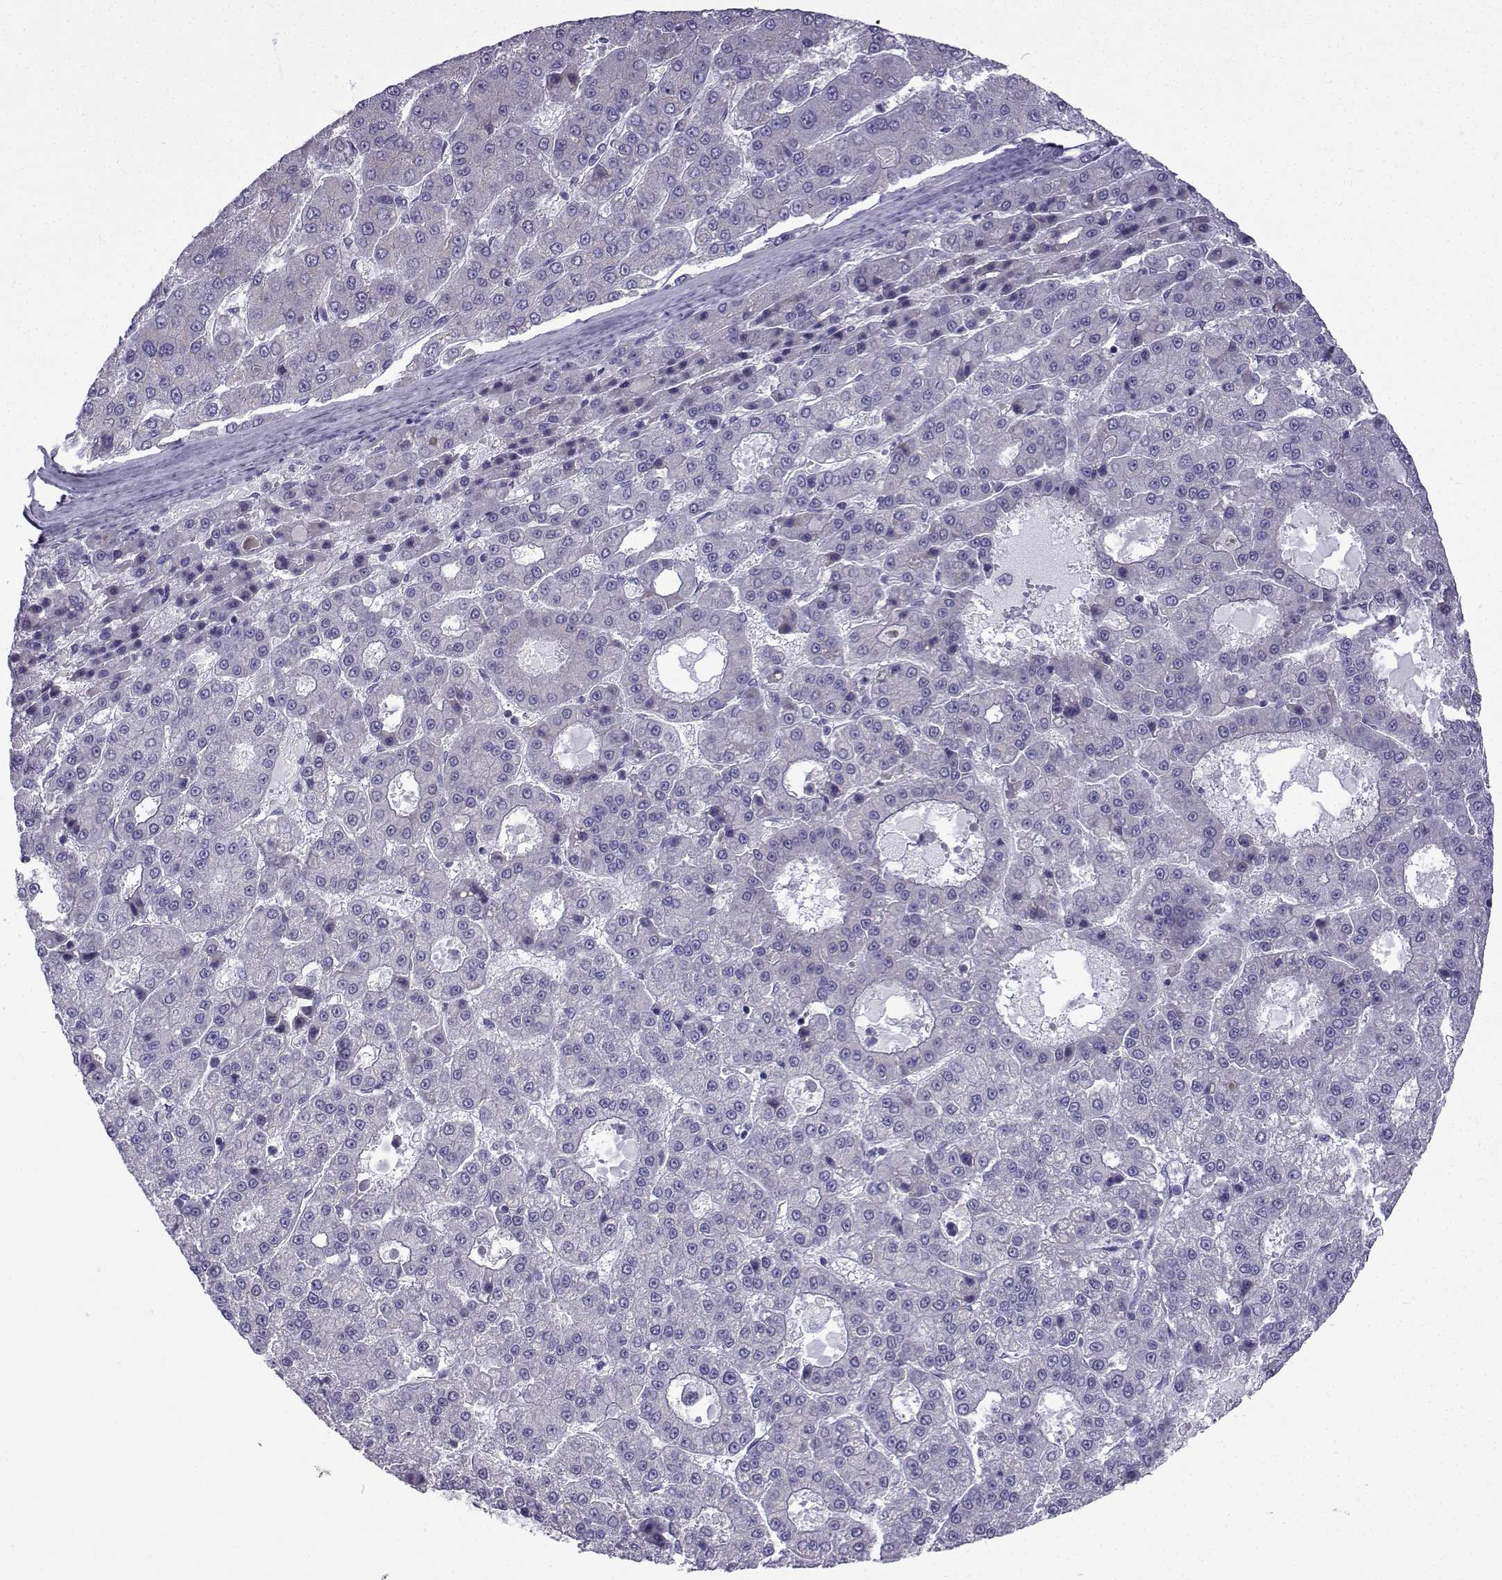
{"staining": {"intensity": "negative", "quantity": "none", "location": "none"}, "tissue": "liver cancer", "cell_type": "Tumor cells", "image_type": "cancer", "snomed": [{"axis": "morphology", "description": "Carcinoma, Hepatocellular, NOS"}, {"axis": "topography", "description": "Liver"}], "caption": "IHC image of neoplastic tissue: human liver hepatocellular carcinoma stained with DAB (3,3'-diaminobenzidine) displays no significant protein staining in tumor cells. (Brightfield microscopy of DAB (3,3'-diaminobenzidine) immunohistochemistry (IHC) at high magnification).", "gene": "CFAP53", "patient": {"sex": "male", "age": 70}}